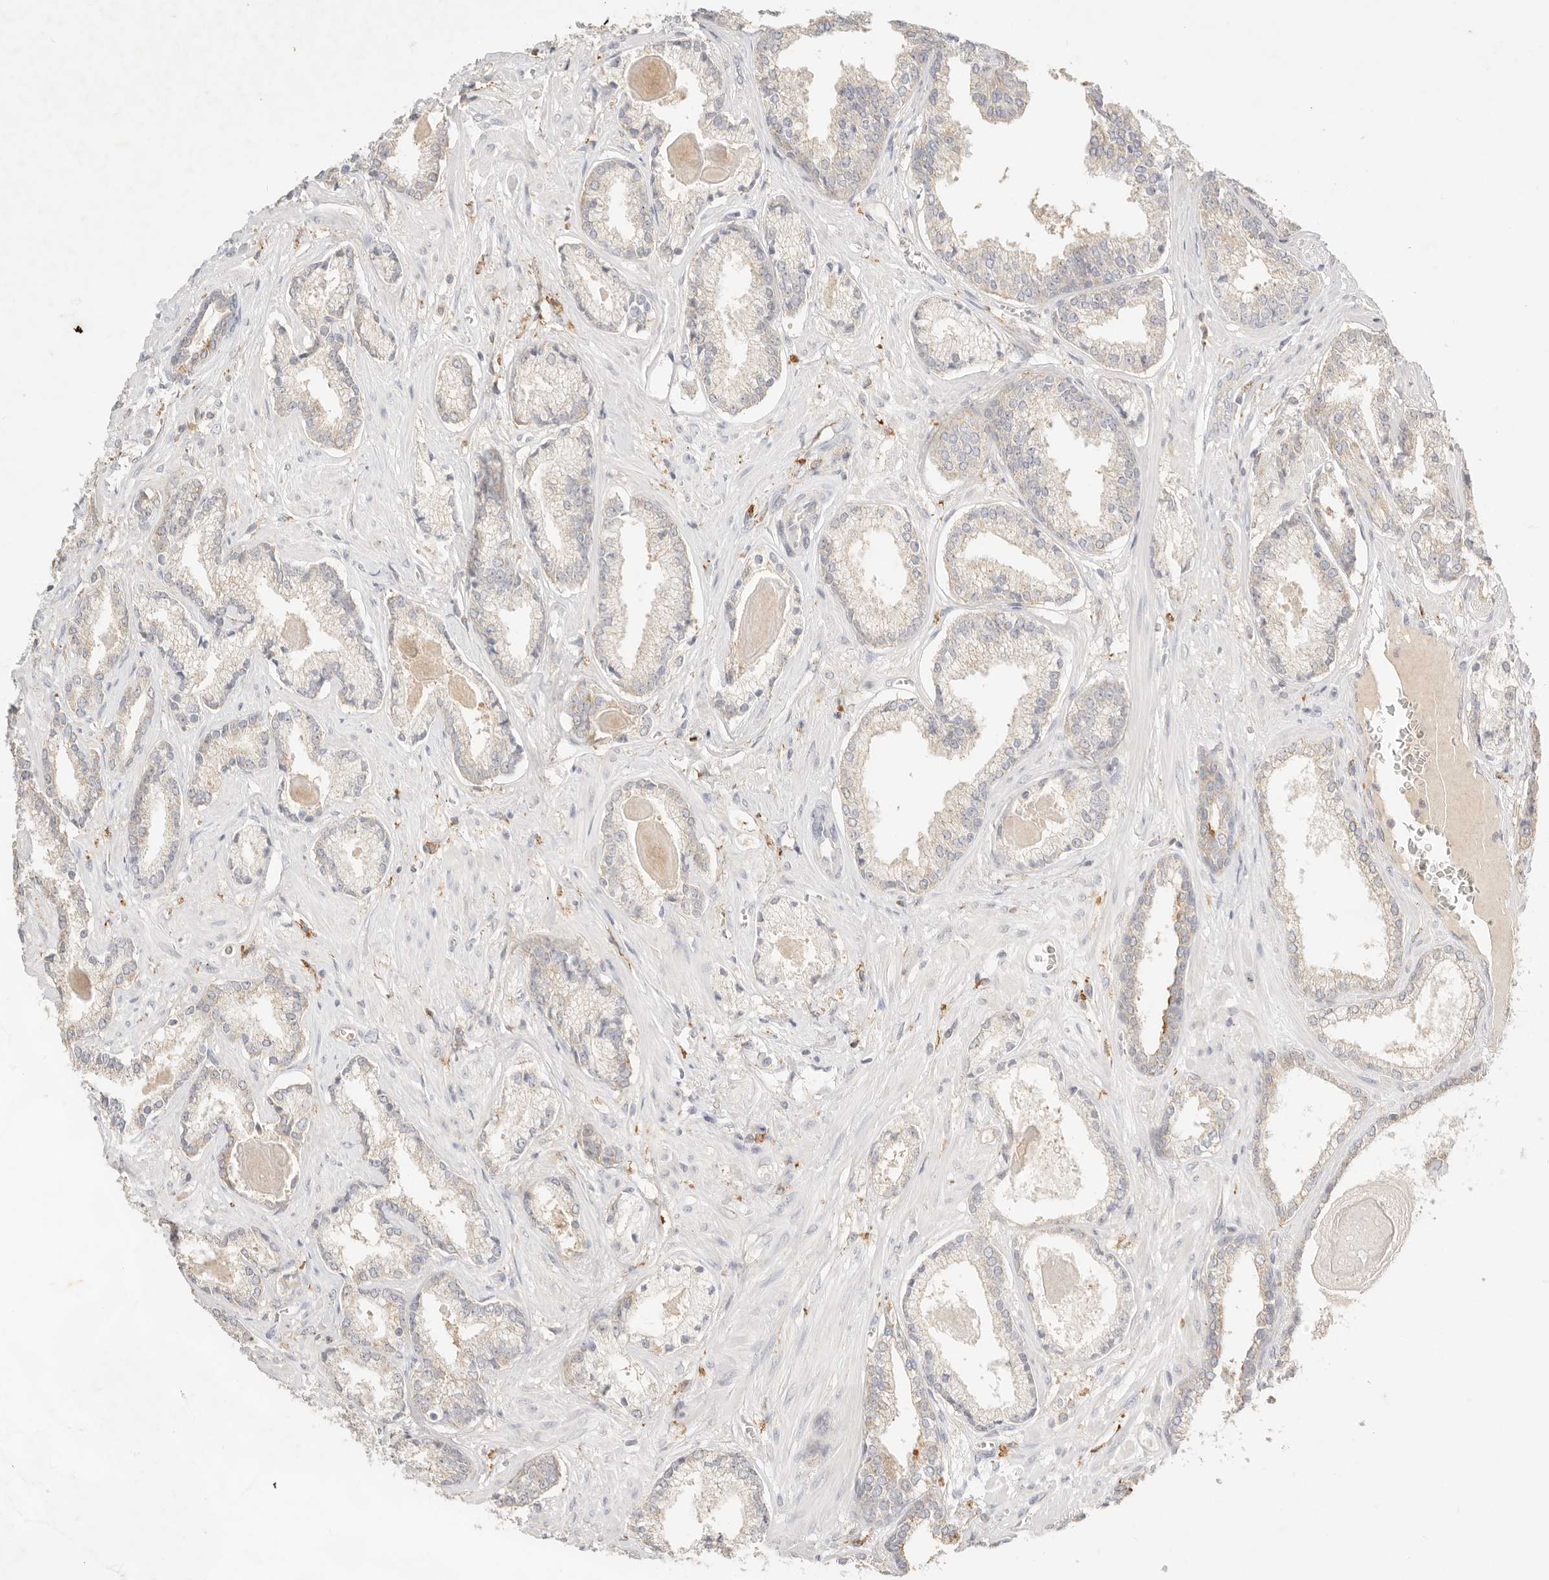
{"staining": {"intensity": "strong", "quantity": "<25%", "location": "cytoplasmic/membranous"}, "tissue": "prostate cancer", "cell_type": "Tumor cells", "image_type": "cancer", "snomed": [{"axis": "morphology", "description": "Adenocarcinoma, Low grade"}, {"axis": "topography", "description": "Prostate"}], "caption": "The image demonstrates staining of prostate cancer, revealing strong cytoplasmic/membranous protein staining (brown color) within tumor cells.", "gene": "HK2", "patient": {"sex": "male", "age": 70}}